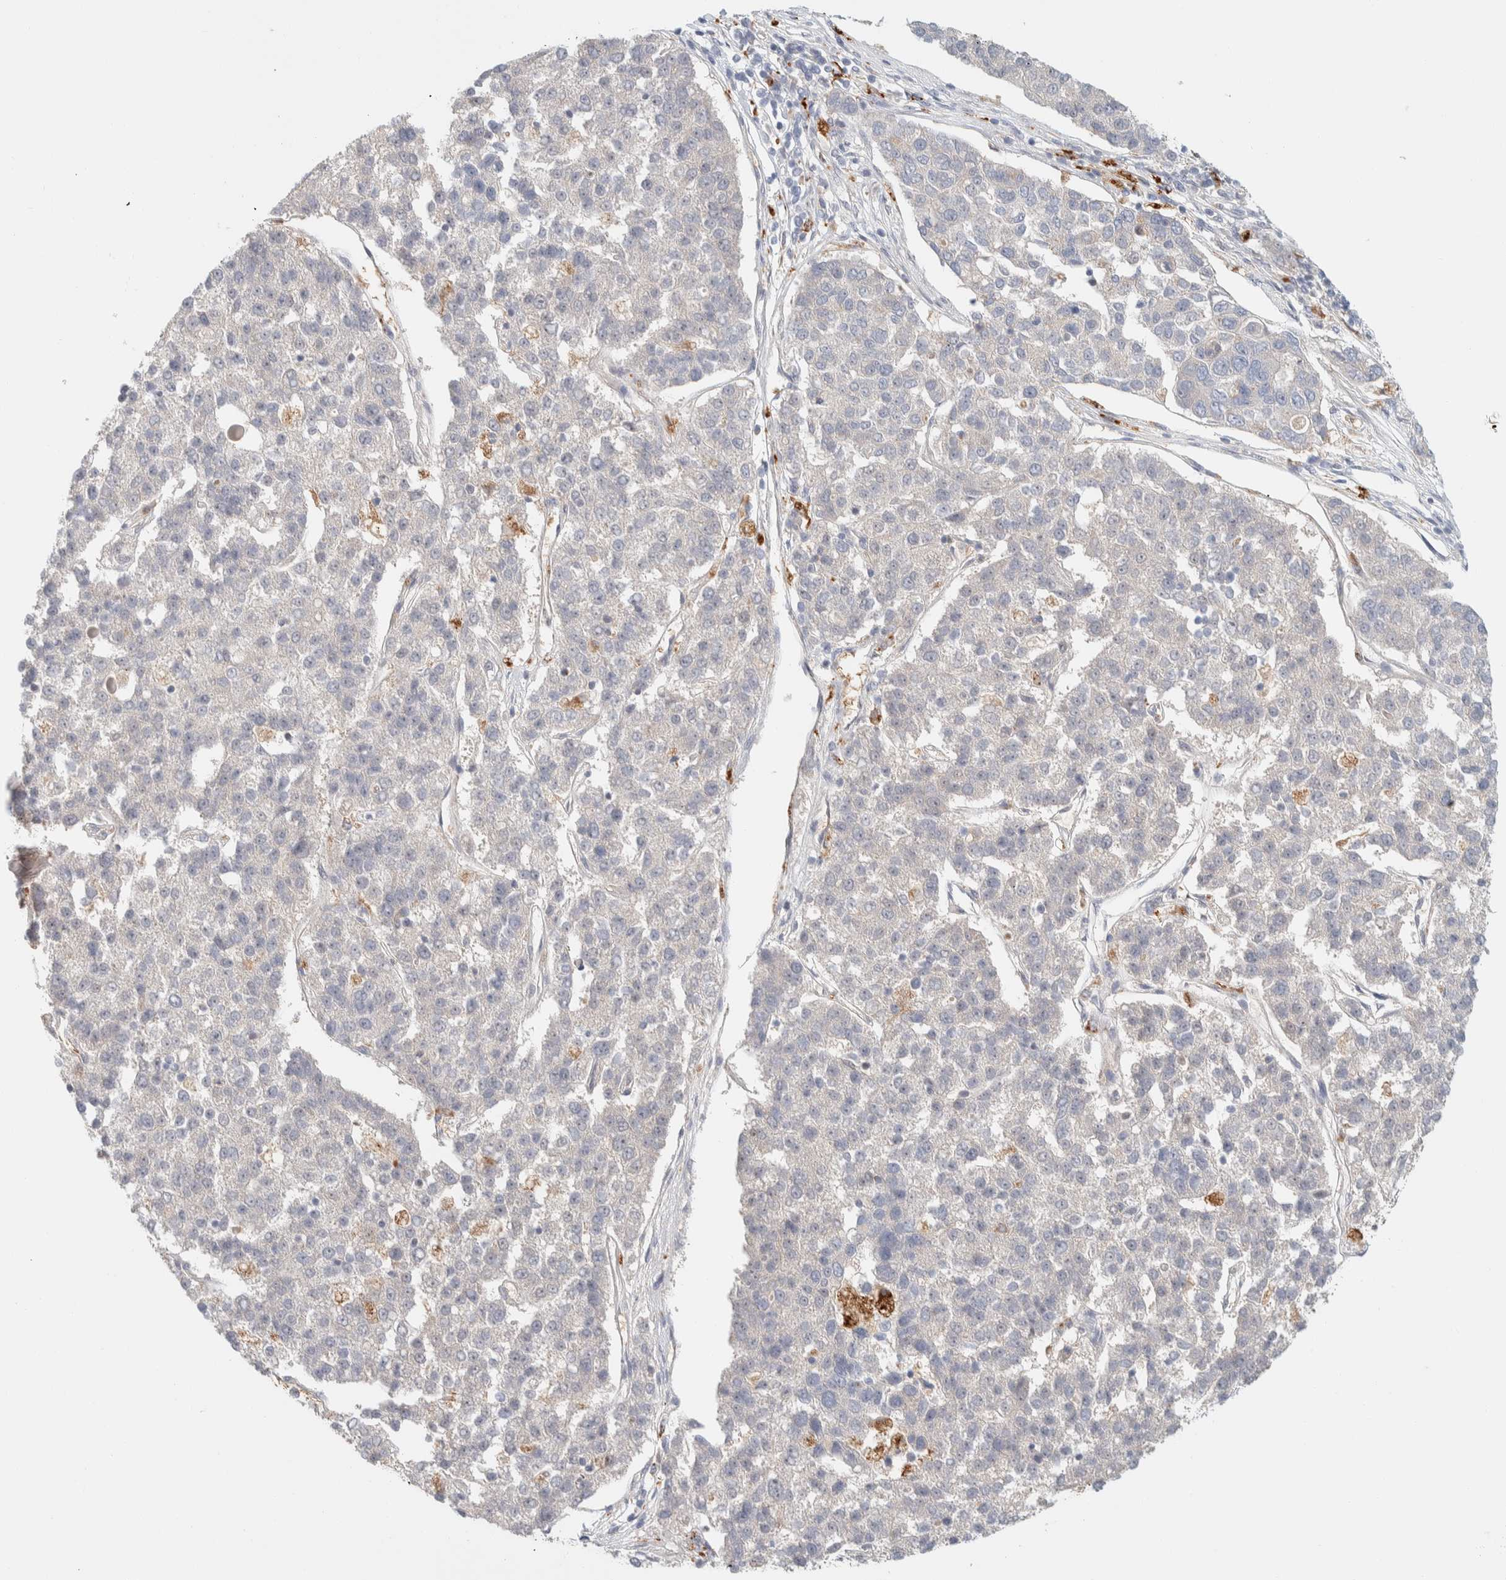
{"staining": {"intensity": "negative", "quantity": "none", "location": "none"}, "tissue": "pancreatic cancer", "cell_type": "Tumor cells", "image_type": "cancer", "snomed": [{"axis": "morphology", "description": "Adenocarcinoma, NOS"}, {"axis": "topography", "description": "Pancreas"}], "caption": "A histopathology image of pancreatic cancer (adenocarcinoma) stained for a protein reveals no brown staining in tumor cells. Nuclei are stained in blue.", "gene": "GCLM", "patient": {"sex": "female", "age": 61}}